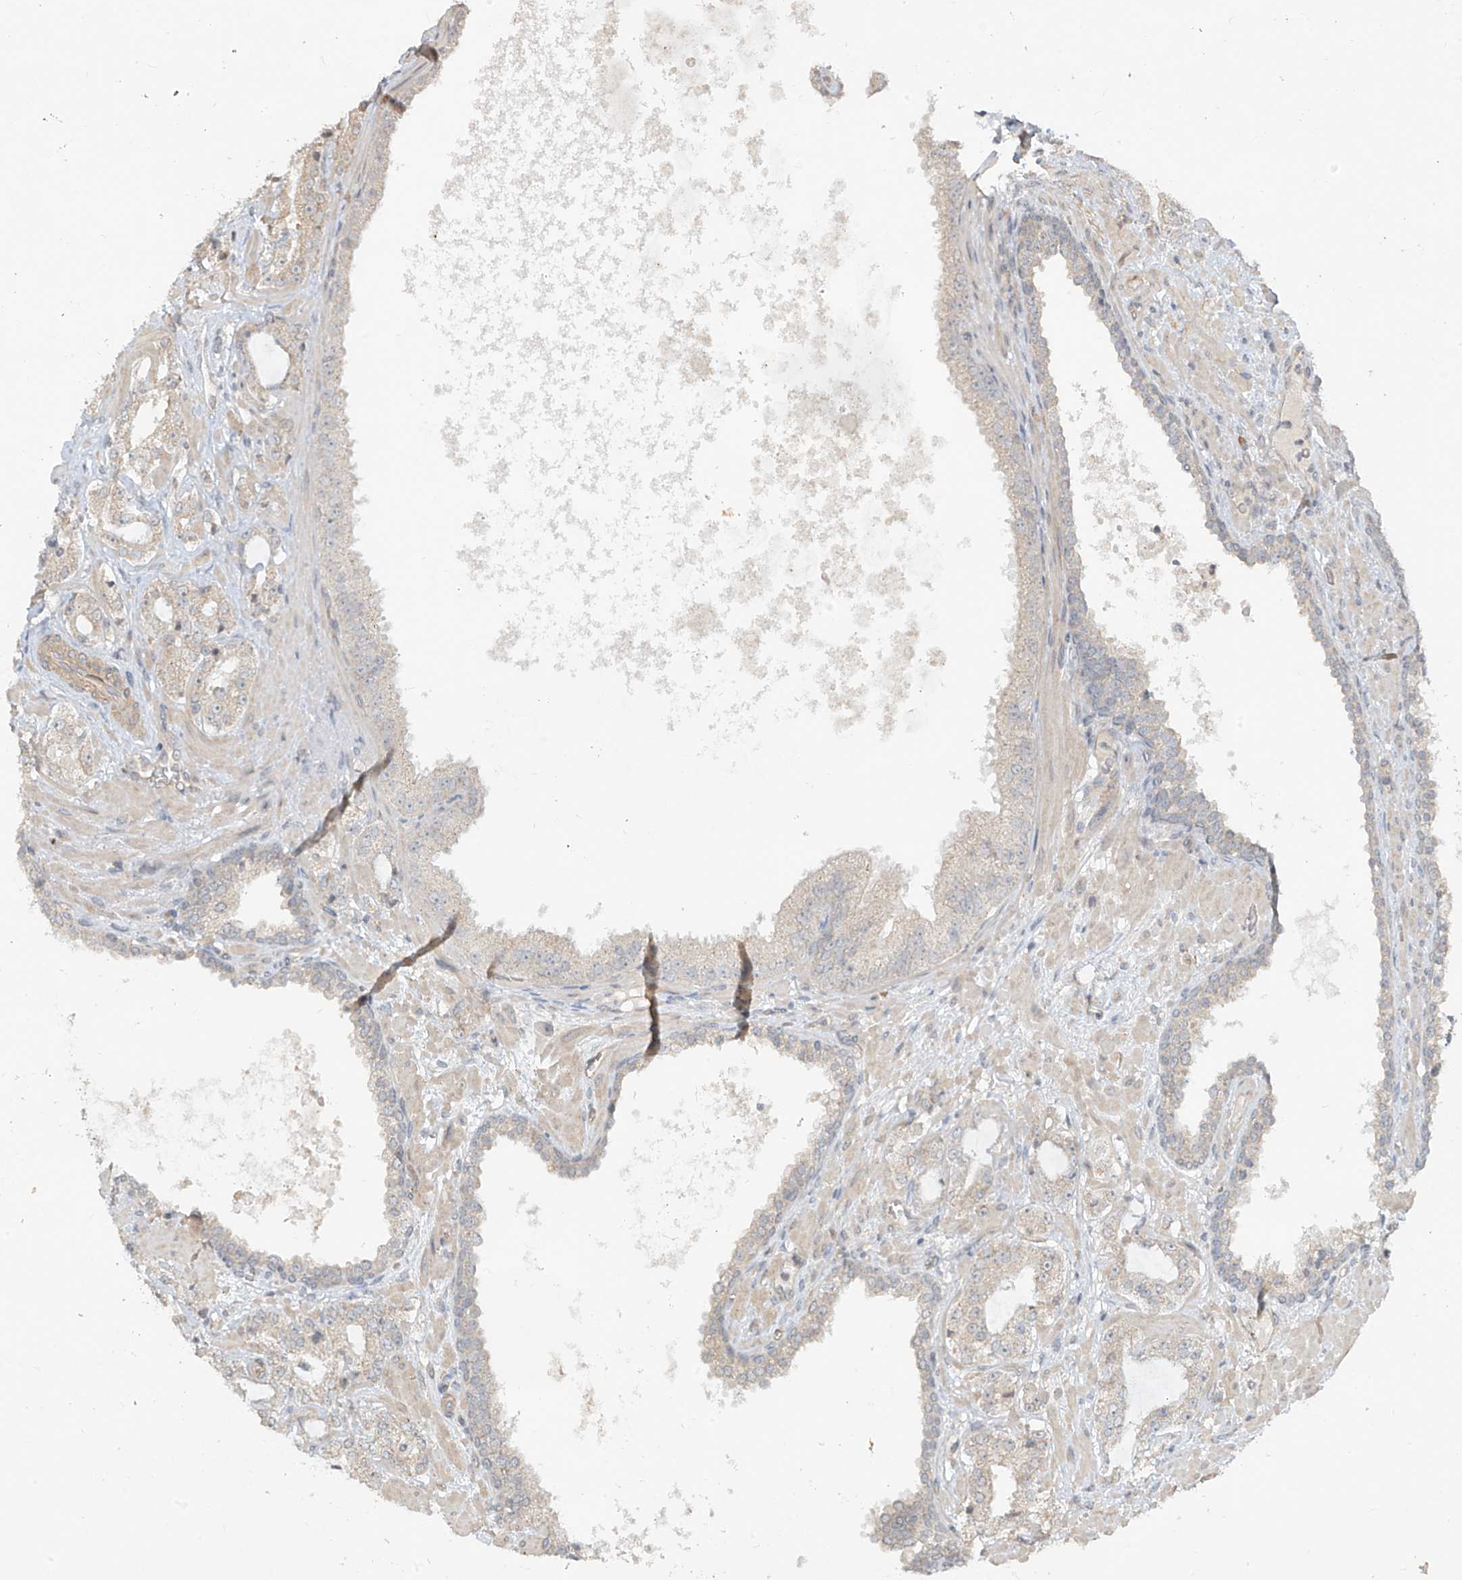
{"staining": {"intensity": "weak", "quantity": "<25%", "location": "cytoplasmic/membranous"}, "tissue": "prostate cancer", "cell_type": "Tumor cells", "image_type": "cancer", "snomed": [{"axis": "morphology", "description": "Adenocarcinoma, High grade"}, {"axis": "topography", "description": "Prostate"}], "caption": "Adenocarcinoma (high-grade) (prostate) was stained to show a protein in brown. There is no significant positivity in tumor cells. (DAB immunohistochemistry visualized using brightfield microscopy, high magnification).", "gene": "DGKQ", "patient": {"sex": "male", "age": 64}}